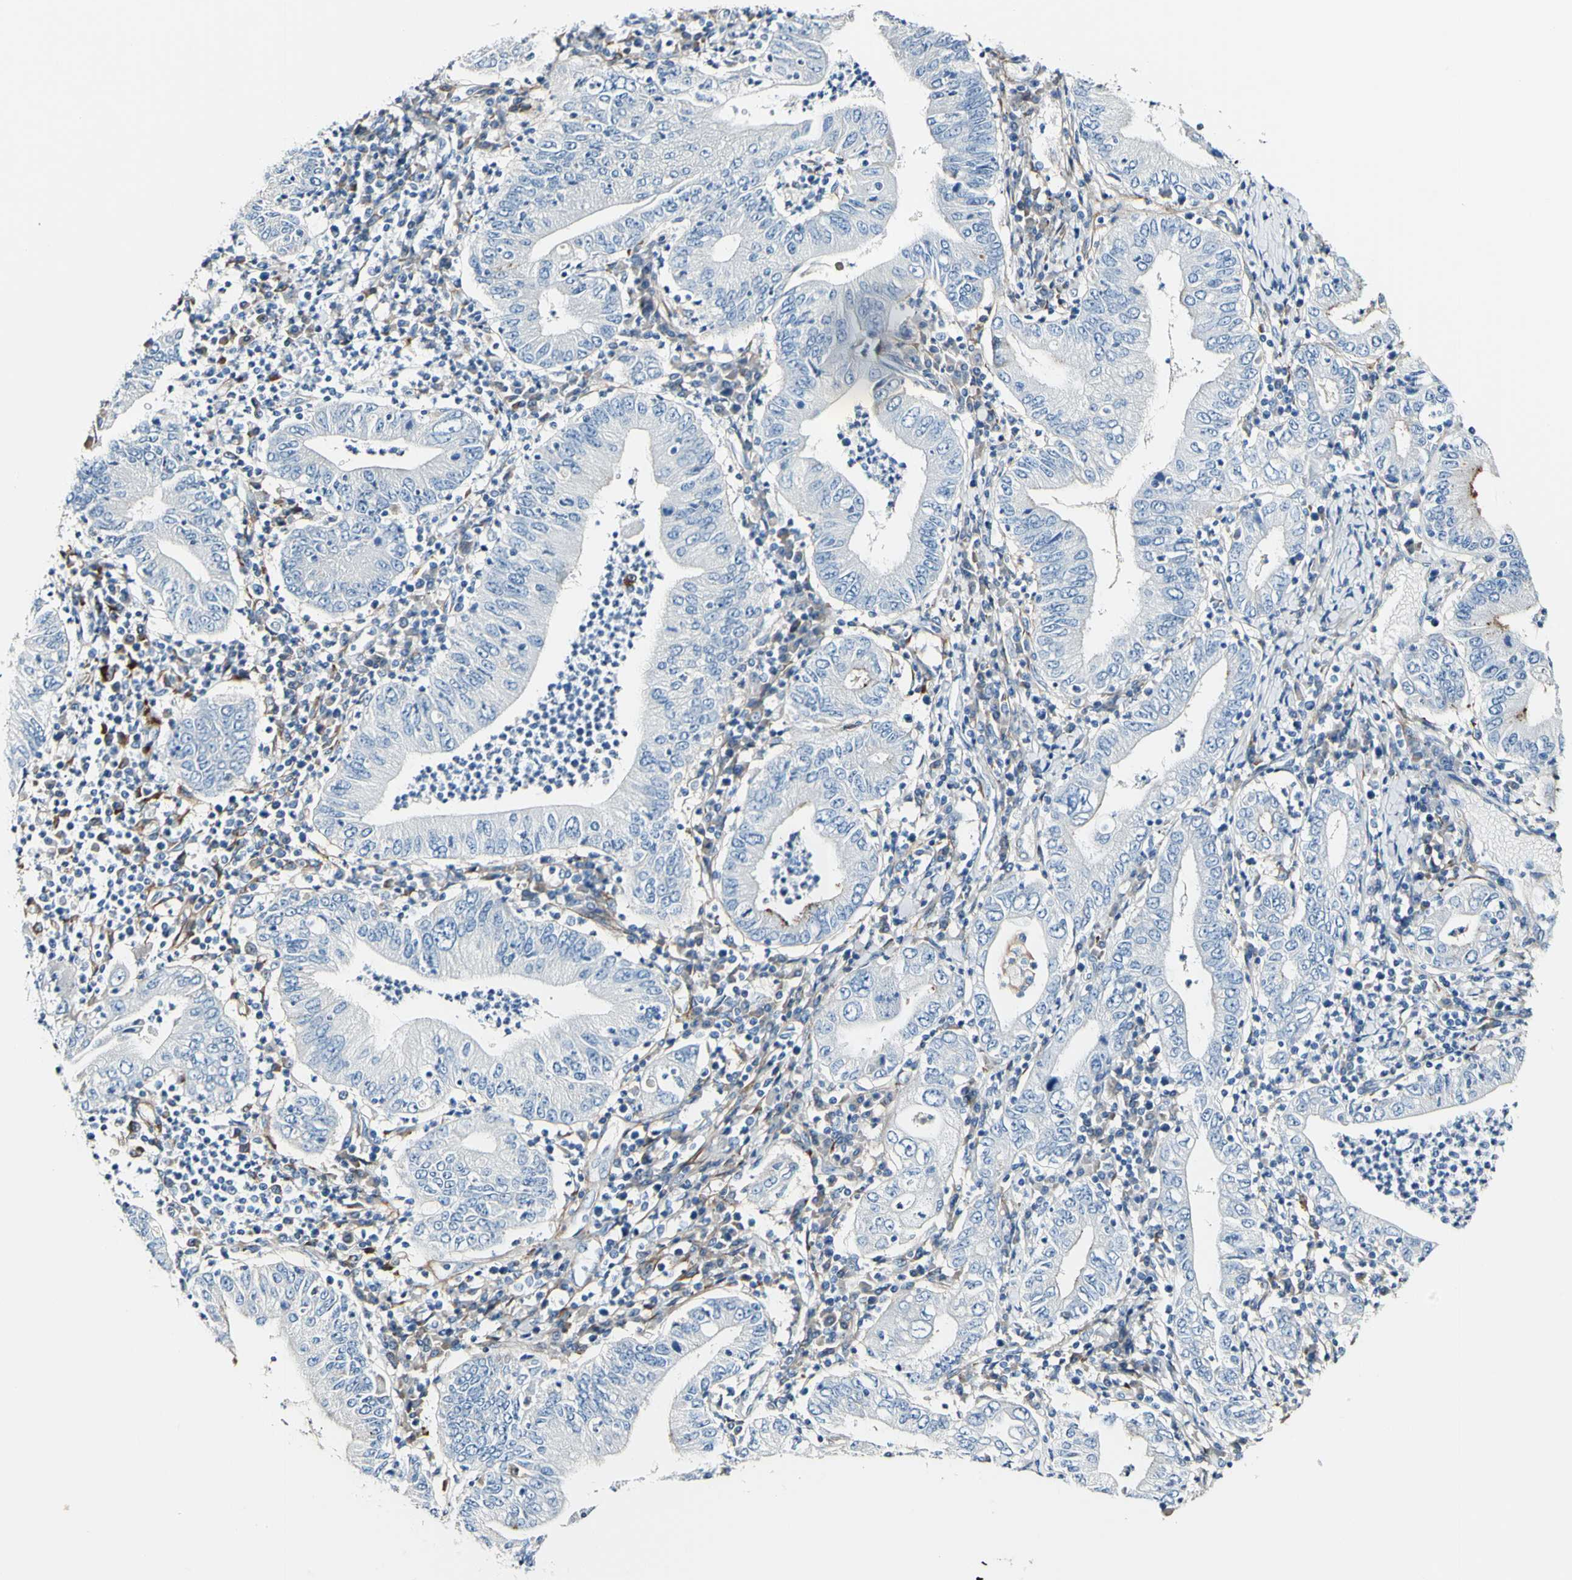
{"staining": {"intensity": "negative", "quantity": "none", "location": "none"}, "tissue": "stomach cancer", "cell_type": "Tumor cells", "image_type": "cancer", "snomed": [{"axis": "morphology", "description": "Normal tissue, NOS"}, {"axis": "morphology", "description": "Adenocarcinoma, NOS"}, {"axis": "topography", "description": "Esophagus"}, {"axis": "topography", "description": "Stomach, upper"}, {"axis": "topography", "description": "Peripheral nerve tissue"}], "caption": "Immunohistochemistry (IHC) image of stomach cancer stained for a protein (brown), which shows no staining in tumor cells.", "gene": "COL6A3", "patient": {"sex": "male", "age": 62}}